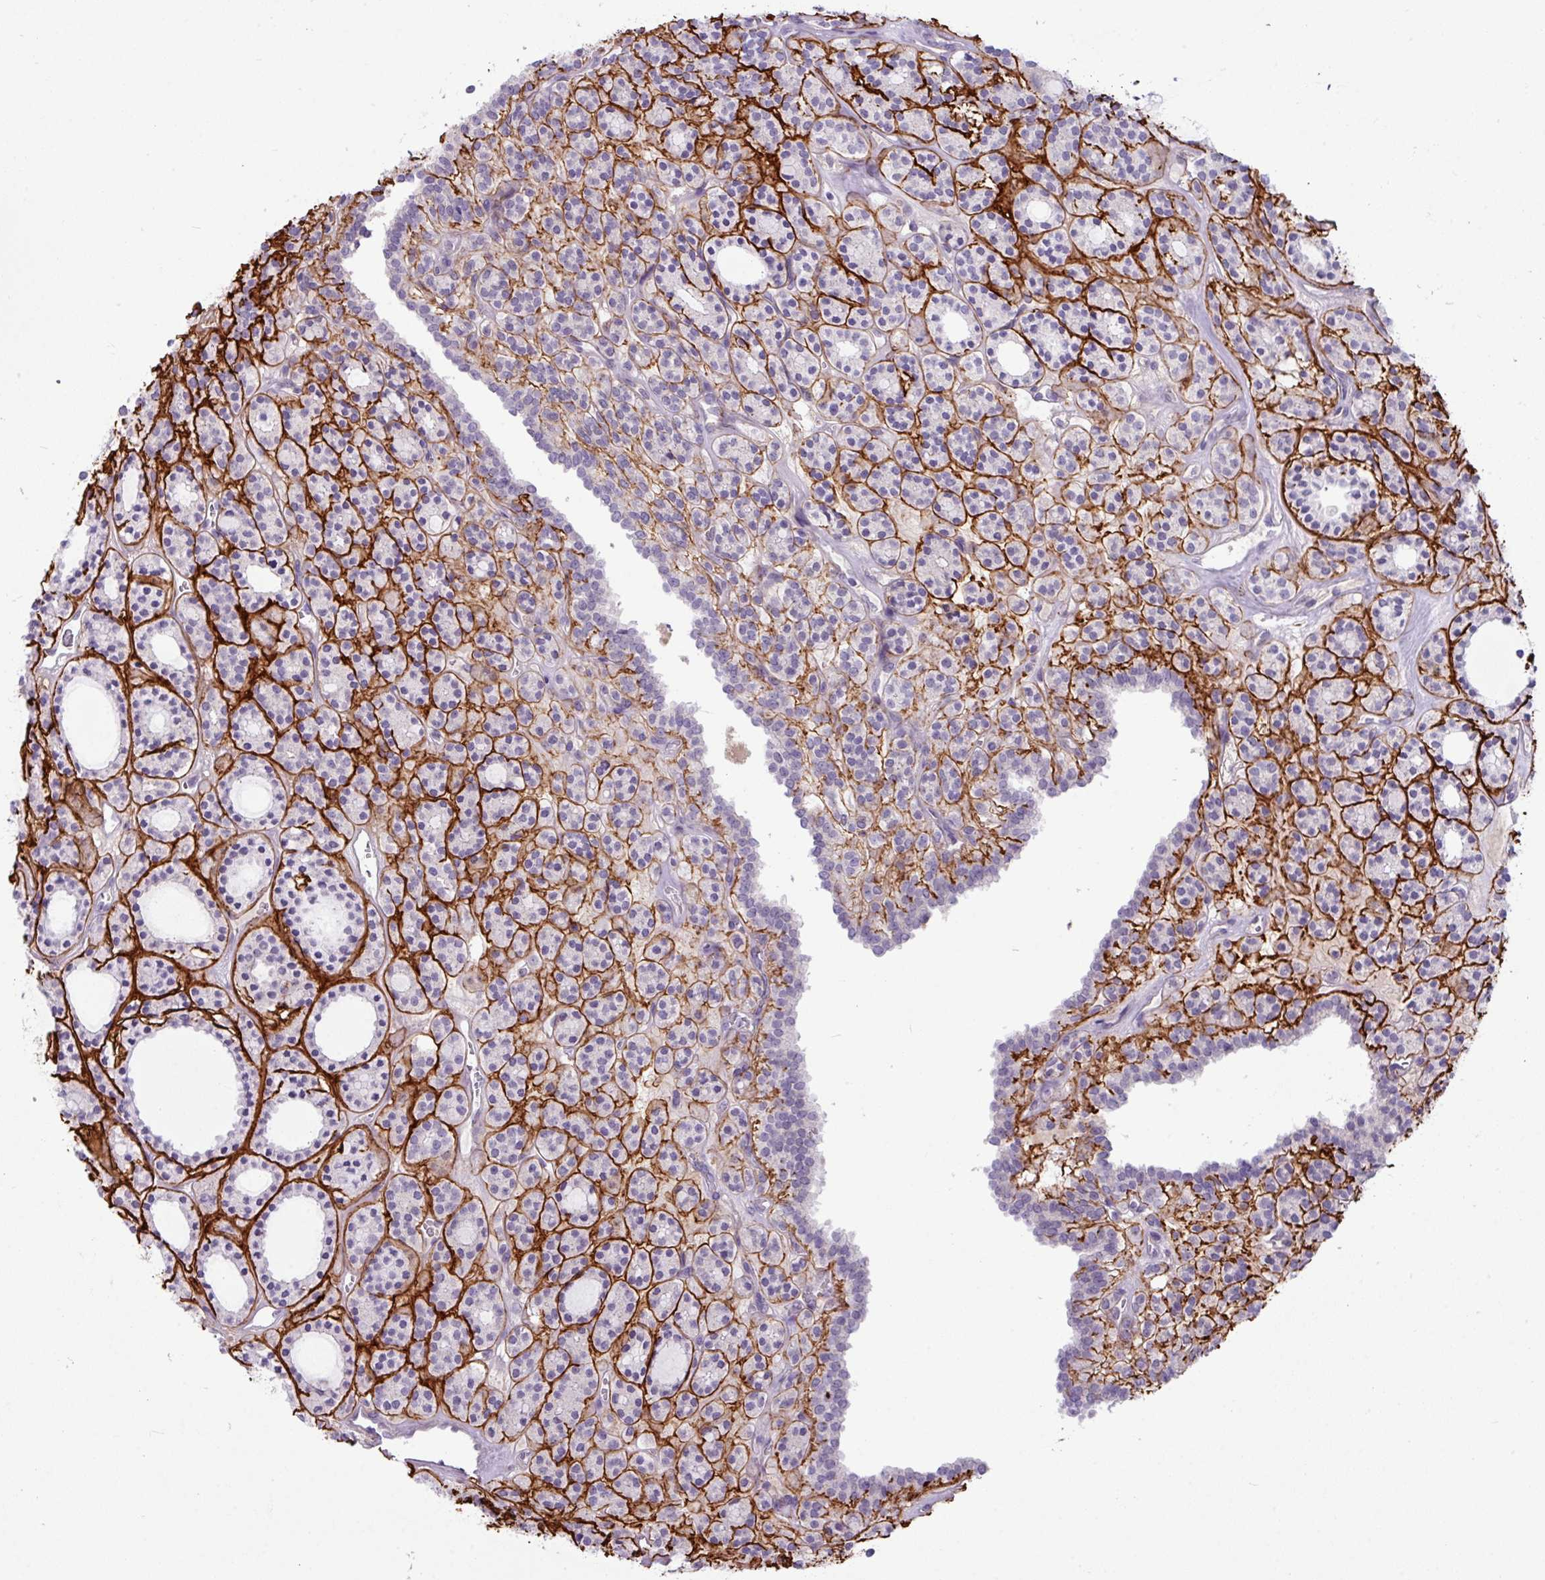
{"staining": {"intensity": "negative", "quantity": "none", "location": "none"}, "tissue": "thyroid cancer", "cell_type": "Tumor cells", "image_type": "cancer", "snomed": [{"axis": "morphology", "description": "Follicular adenoma carcinoma, NOS"}, {"axis": "topography", "description": "Thyroid gland"}], "caption": "A photomicrograph of follicular adenoma carcinoma (thyroid) stained for a protein demonstrates no brown staining in tumor cells.", "gene": "ZNF524", "patient": {"sex": "female", "age": 63}}